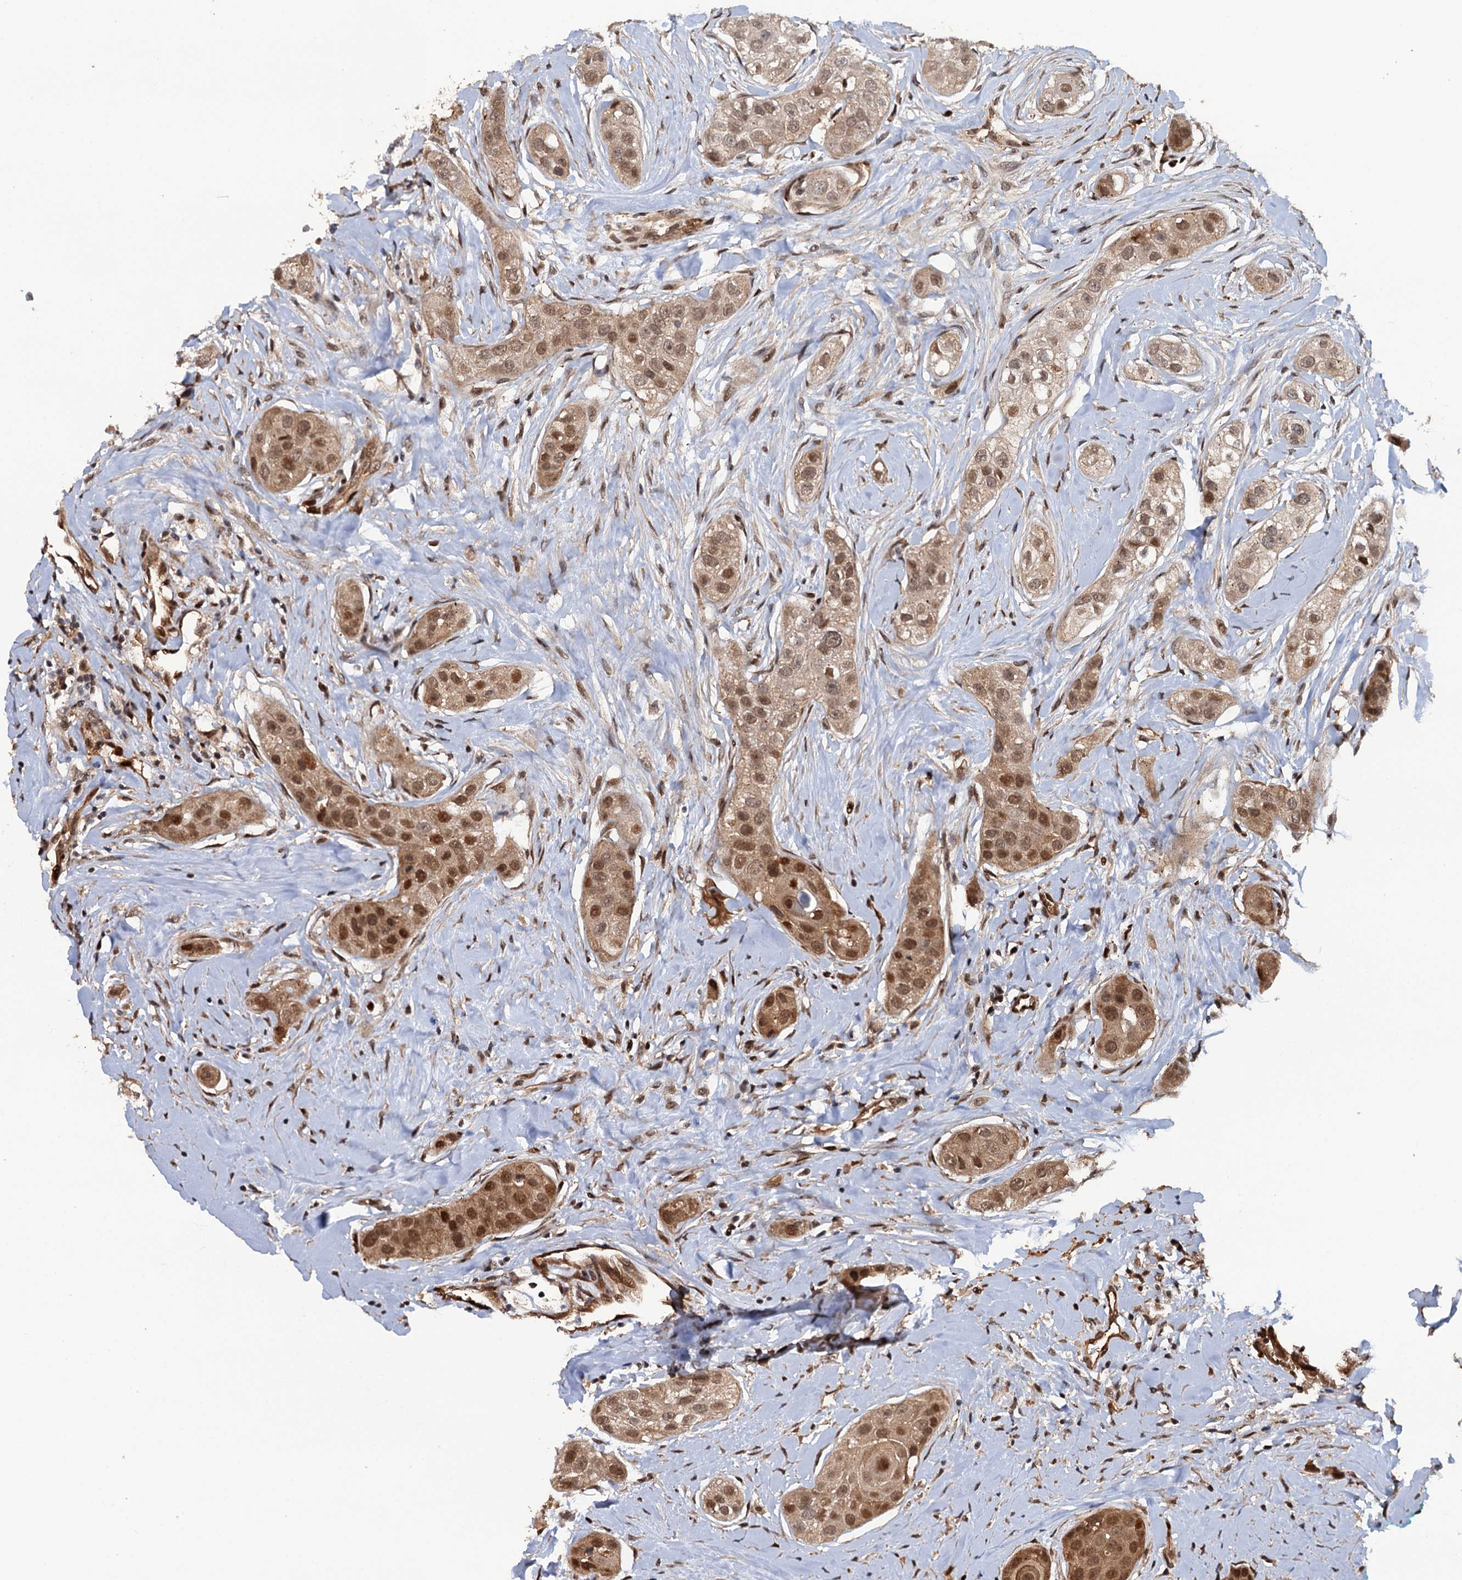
{"staining": {"intensity": "moderate", "quantity": ">75%", "location": "cytoplasmic/membranous,nuclear"}, "tissue": "head and neck cancer", "cell_type": "Tumor cells", "image_type": "cancer", "snomed": [{"axis": "morphology", "description": "Normal tissue, NOS"}, {"axis": "morphology", "description": "Squamous cell carcinoma, NOS"}, {"axis": "topography", "description": "Skeletal muscle"}, {"axis": "topography", "description": "Head-Neck"}], "caption": "Immunohistochemistry (DAB) staining of head and neck cancer (squamous cell carcinoma) exhibits moderate cytoplasmic/membranous and nuclear protein positivity in approximately >75% of tumor cells.", "gene": "CDC23", "patient": {"sex": "male", "age": 51}}